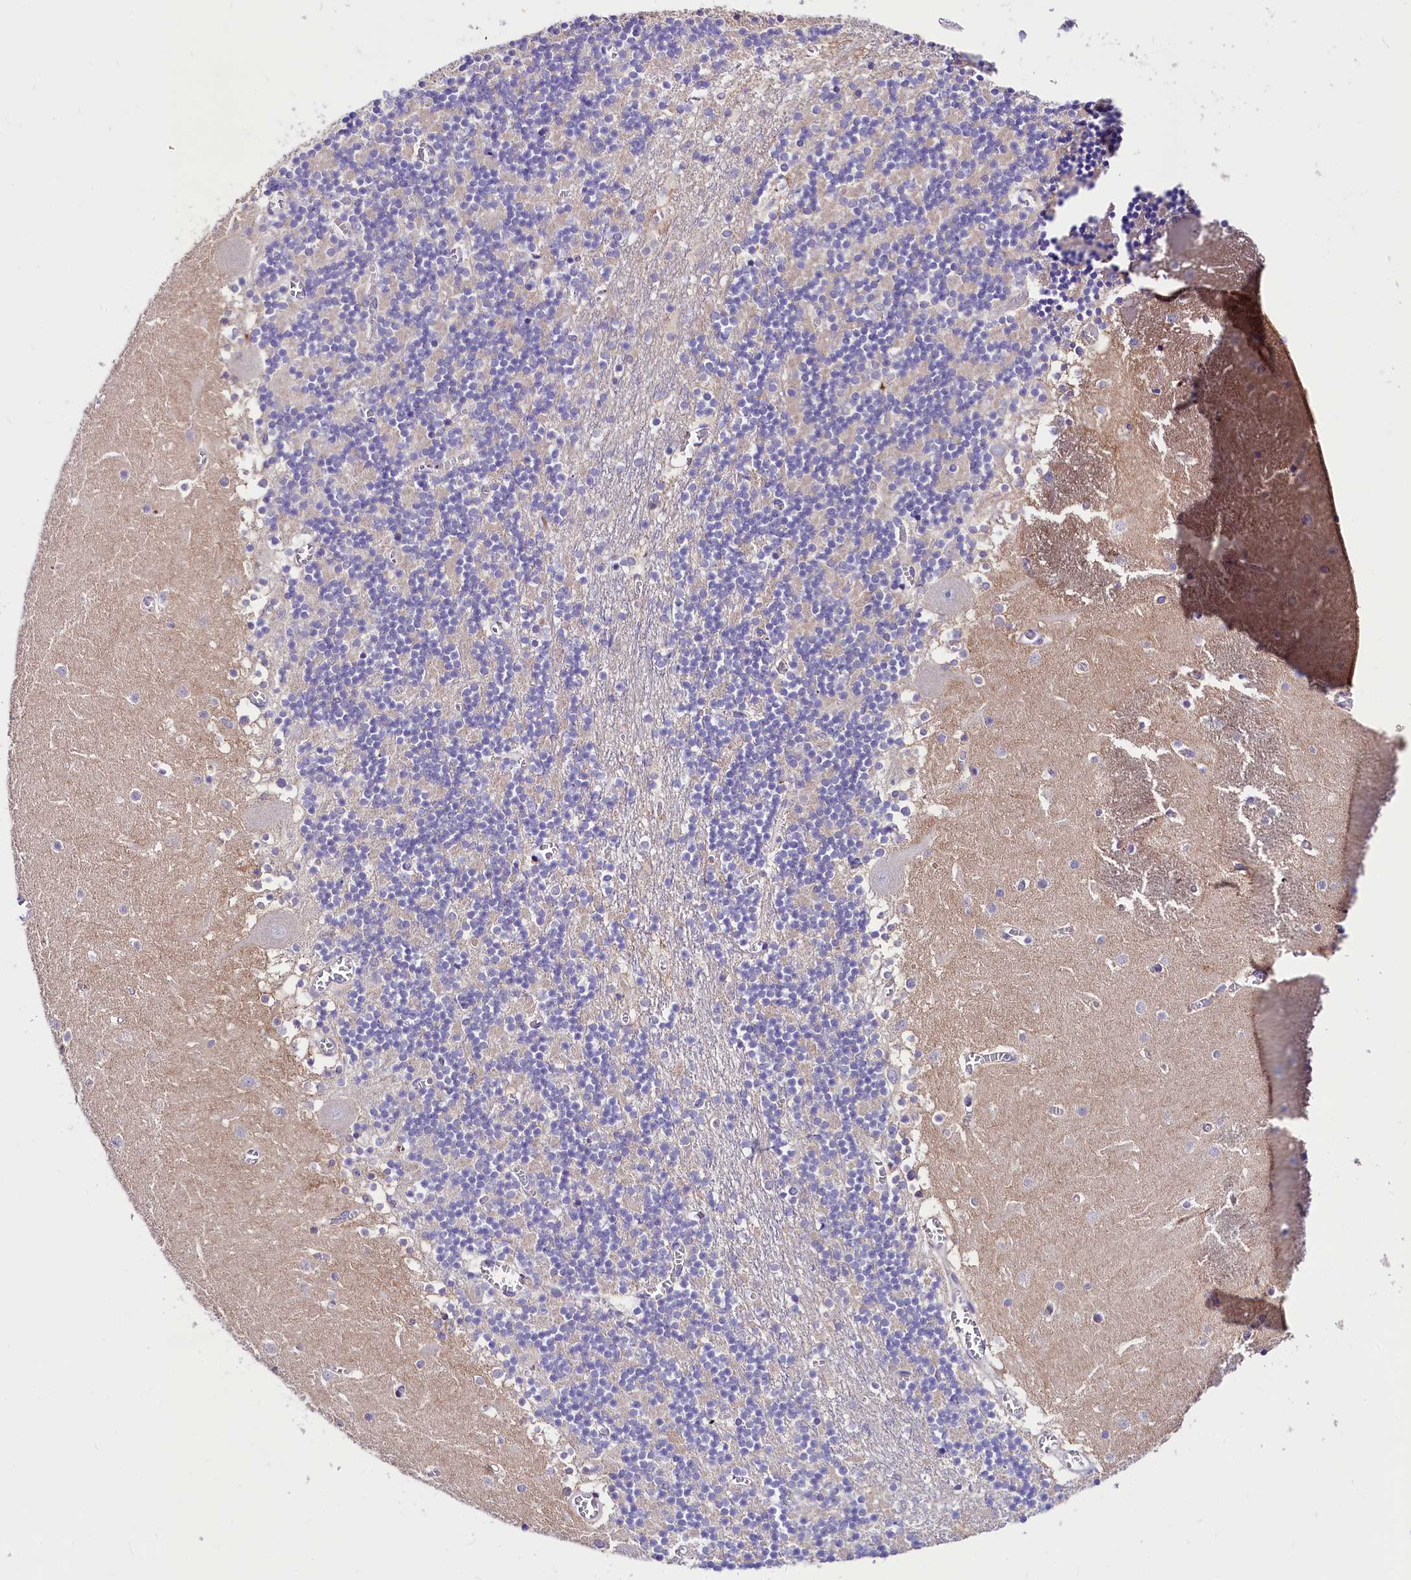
{"staining": {"intensity": "negative", "quantity": "none", "location": "none"}, "tissue": "cerebellum", "cell_type": "Cells in granular layer", "image_type": "normal", "snomed": [{"axis": "morphology", "description": "Normal tissue, NOS"}, {"axis": "topography", "description": "Cerebellum"}], "caption": "Protein analysis of benign cerebellum displays no significant positivity in cells in granular layer. The staining was performed using DAB to visualize the protein expression in brown, while the nuclei were stained in blue with hematoxylin (Magnification: 20x).", "gene": "ABHD5", "patient": {"sex": "female", "age": 28}}